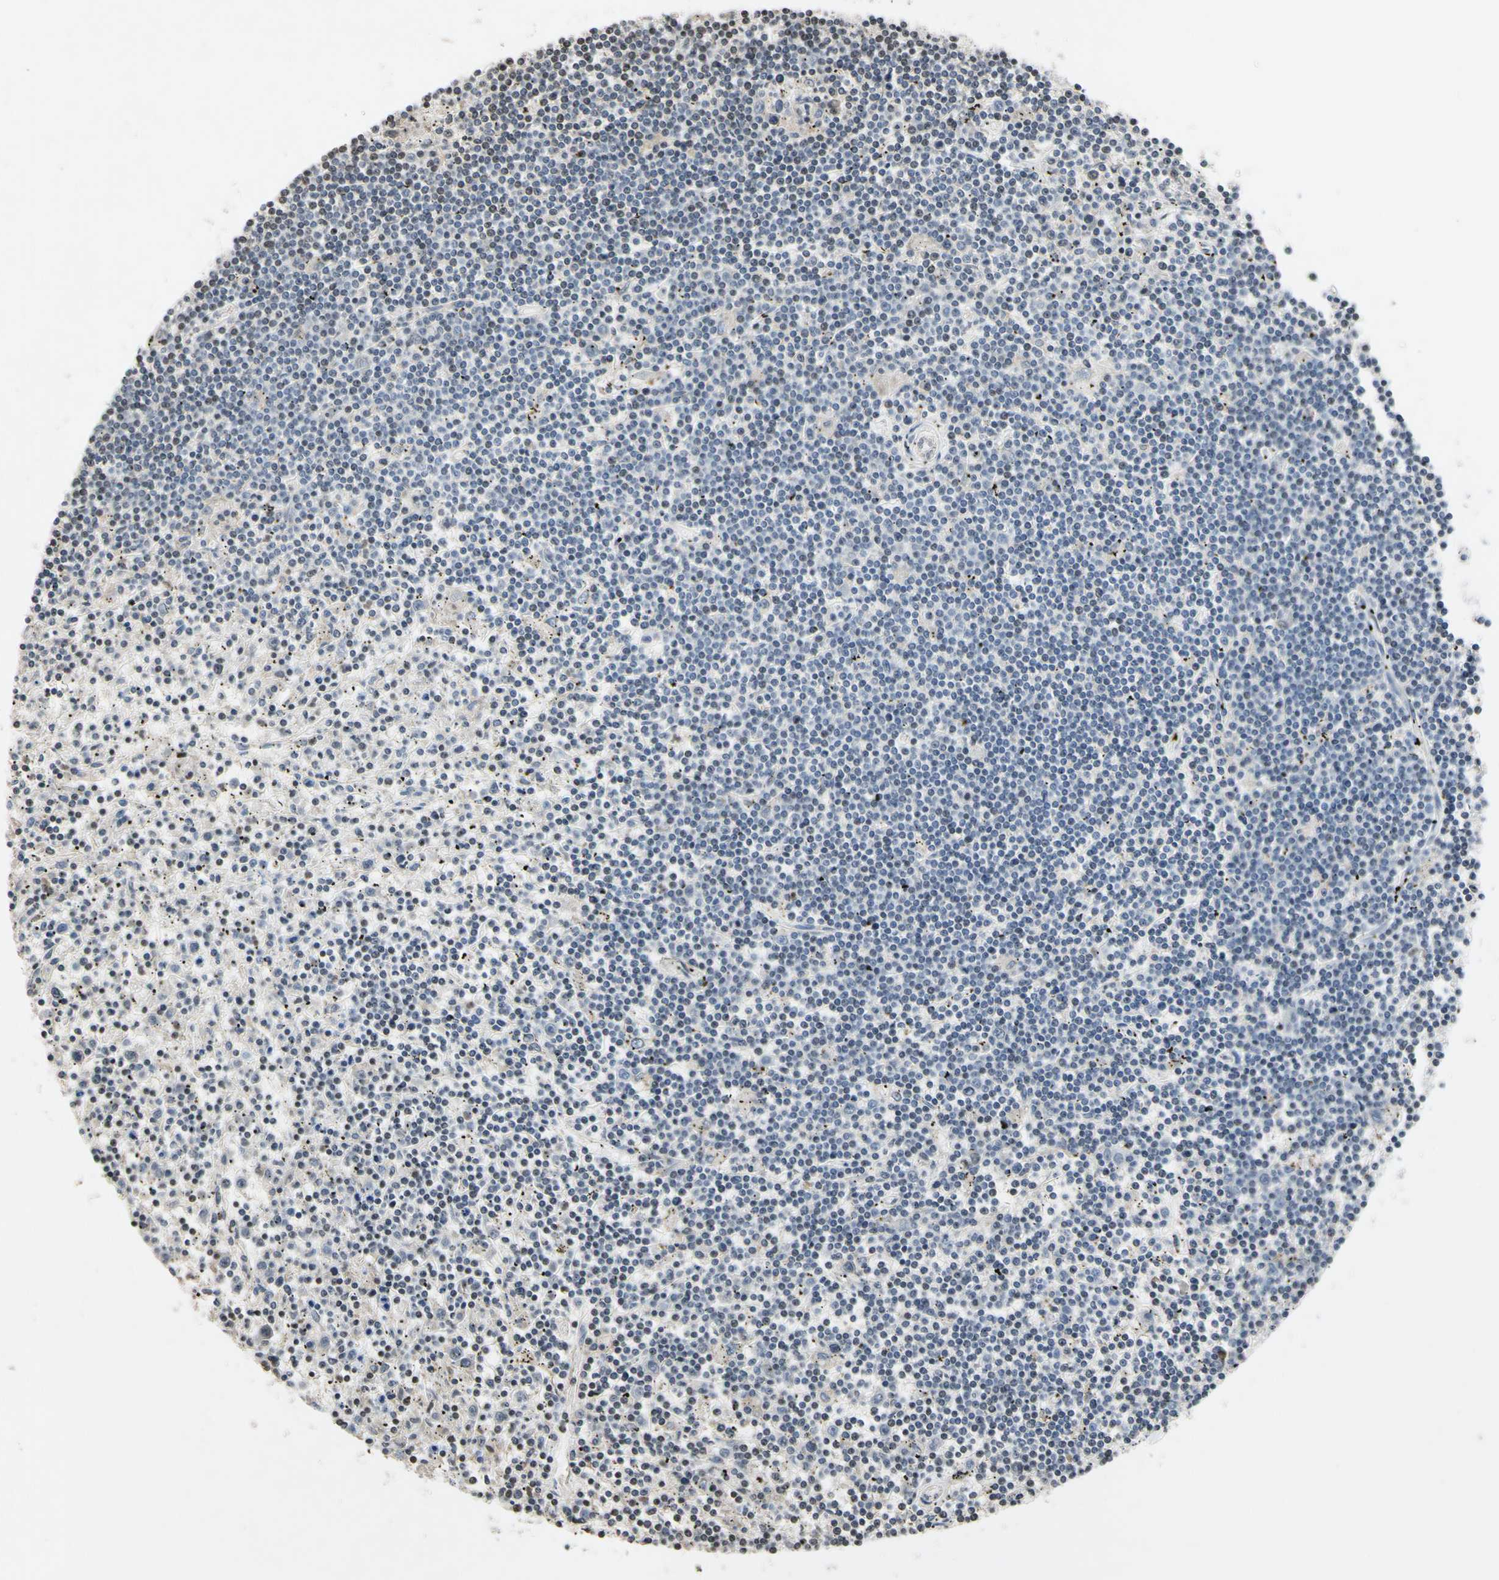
{"staining": {"intensity": "negative", "quantity": "none", "location": "none"}, "tissue": "lymphoma", "cell_type": "Tumor cells", "image_type": "cancer", "snomed": [{"axis": "morphology", "description": "Malignant lymphoma, non-Hodgkin's type, Low grade"}, {"axis": "topography", "description": "Spleen"}], "caption": "High magnification brightfield microscopy of lymphoma stained with DAB (3,3'-diaminobenzidine) (brown) and counterstained with hematoxylin (blue): tumor cells show no significant expression. (DAB (3,3'-diaminobenzidine) immunohistochemistry visualized using brightfield microscopy, high magnification).", "gene": "ARG1", "patient": {"sex": "male", "age": 76}}